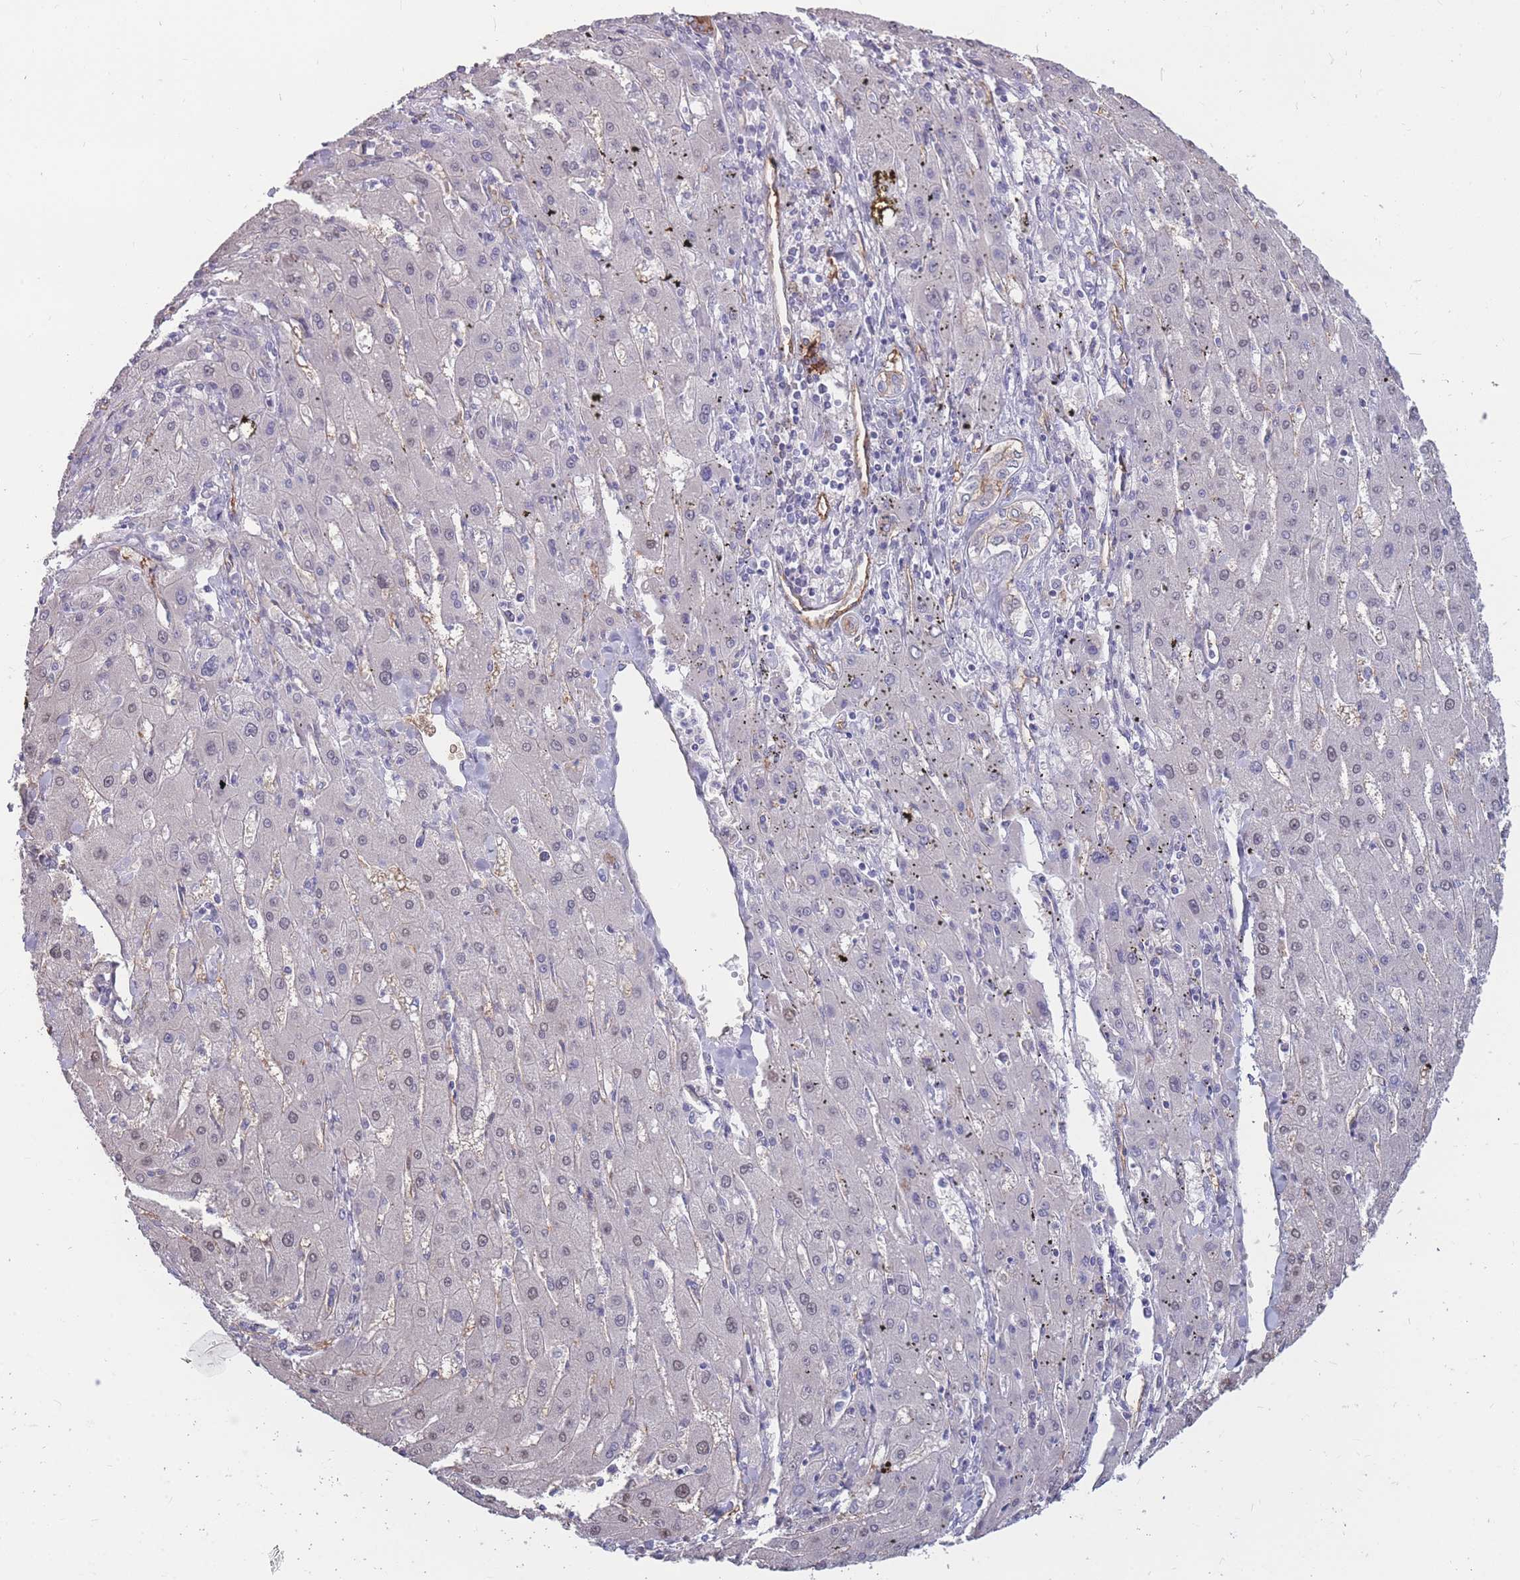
{"staining": {"intensity": "negative", "quantity": "none", "location": "none"}, "tissue": "liver cancer", "cell_type": "Tumor cells", "image_type": "cancer", "snomed": [{"axis": "morphology", "description": "Carcinoma, Hepatocellular, NOS"}, {"axis": "topography", "description": "Liver"}], "caption": "Immunohistochemical staining of human hepatocellular carcinoma (liver) demonstrates no significant positivity in tumor cells.", "gene": "GNA11", "patient": {"sex": "male", "age": 72}}